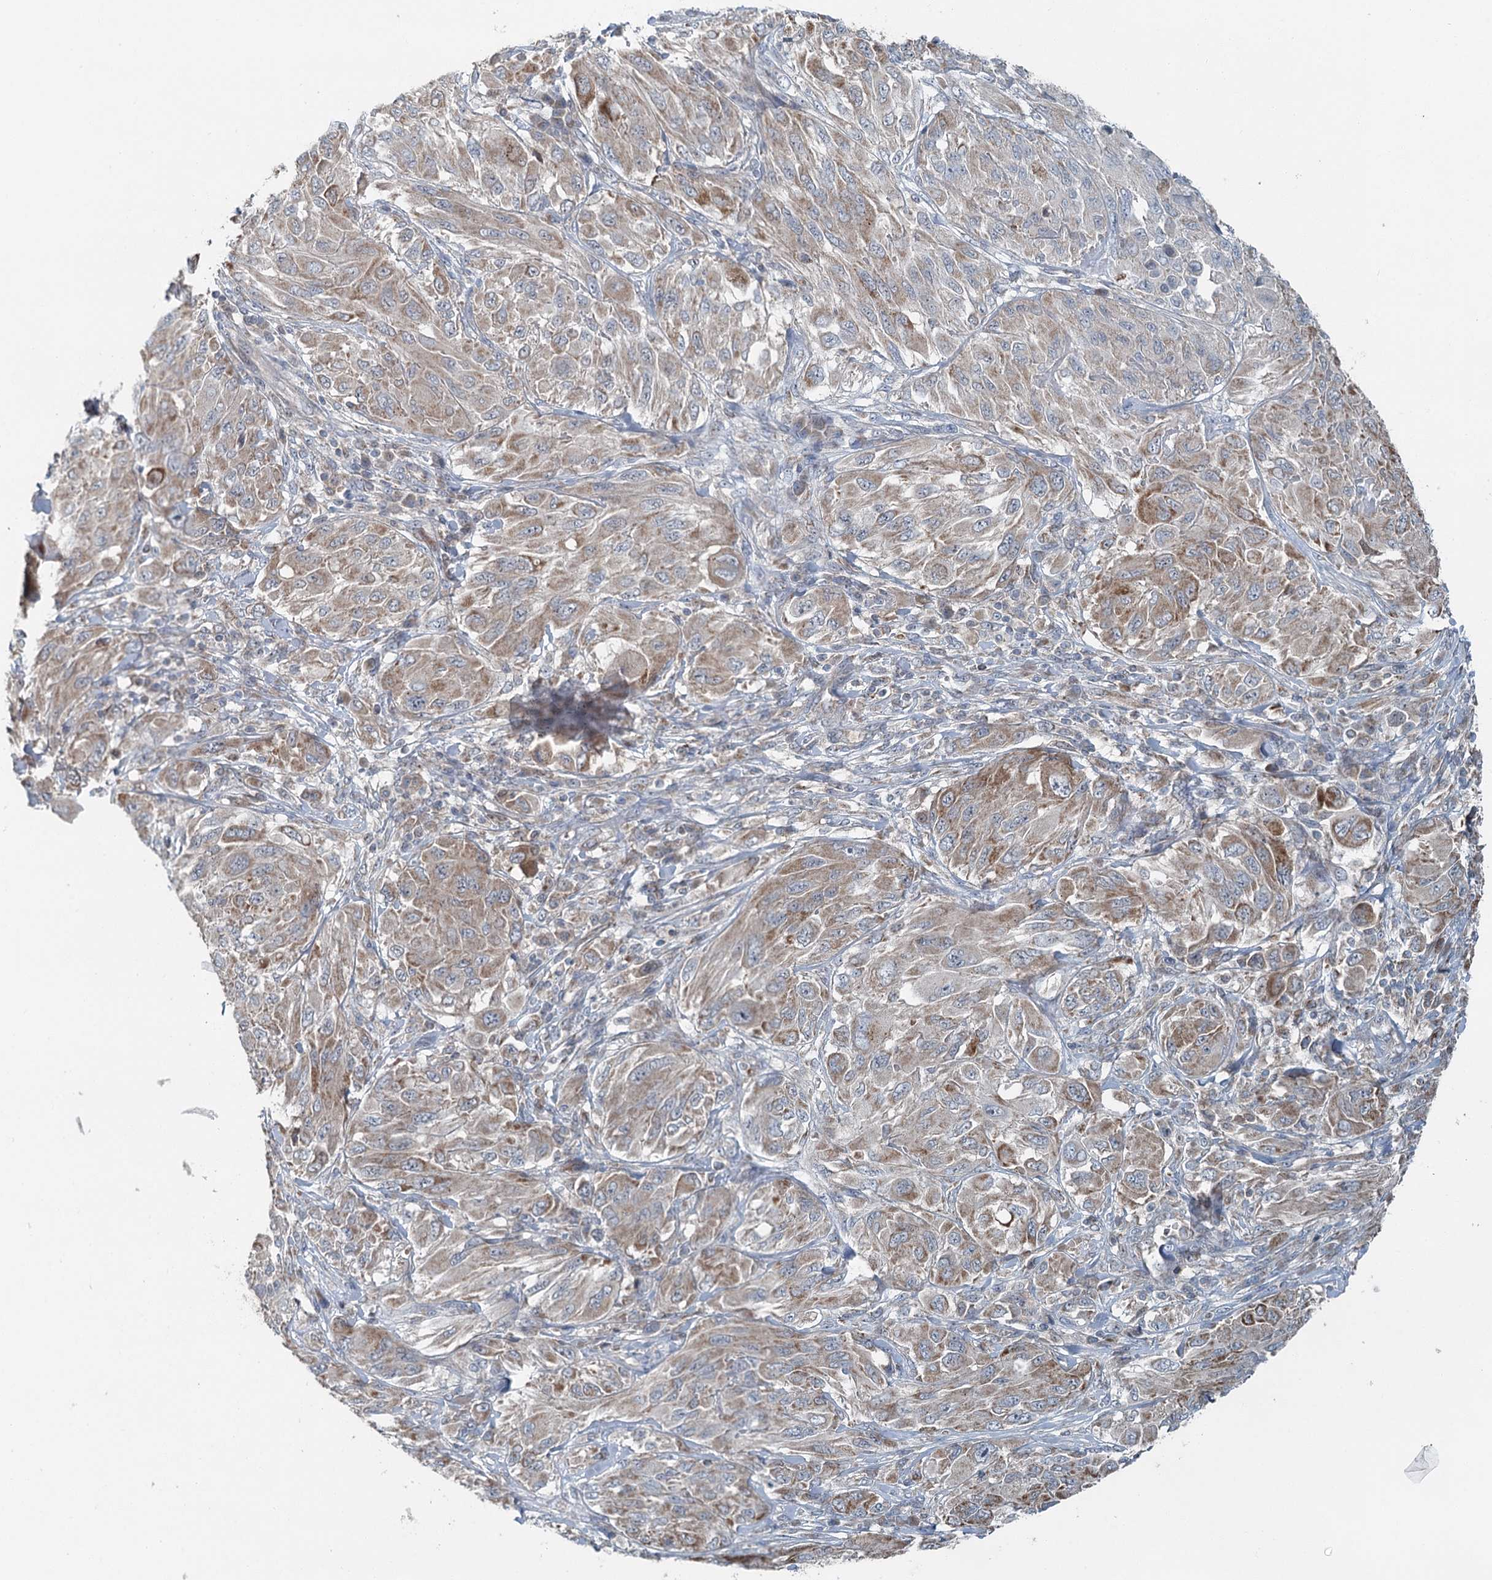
{"staining": {"intensity": "moderate", "quantity": "25%-75%", "location": "cytoplasmic/membranous"}, "tissue": "melanoma", "cell_type": "Tumor cells", "image_type": "cancer", "snomed": [{"axis": "morphology", "description": "Malignant melanoma, NOS"}, {"axis": "topography", "description": "Skin"}], "caption": "A high-resolution histopathology image shows immunohistochemistry (IHC) staining of malignant melanoma, which demonstrates moderate cytoplasmic/membranous expression in about 25%-75% of tumor cells. The staining was performed using DAB (3,3'-diaminobenzidine) to visualize the protein expression in brown, while the nuclei were stained in blue with hematoxylin (Magnification: 20x).", "gene": "CHCHD5", "patient": {"sex": "female", "age": 91}}